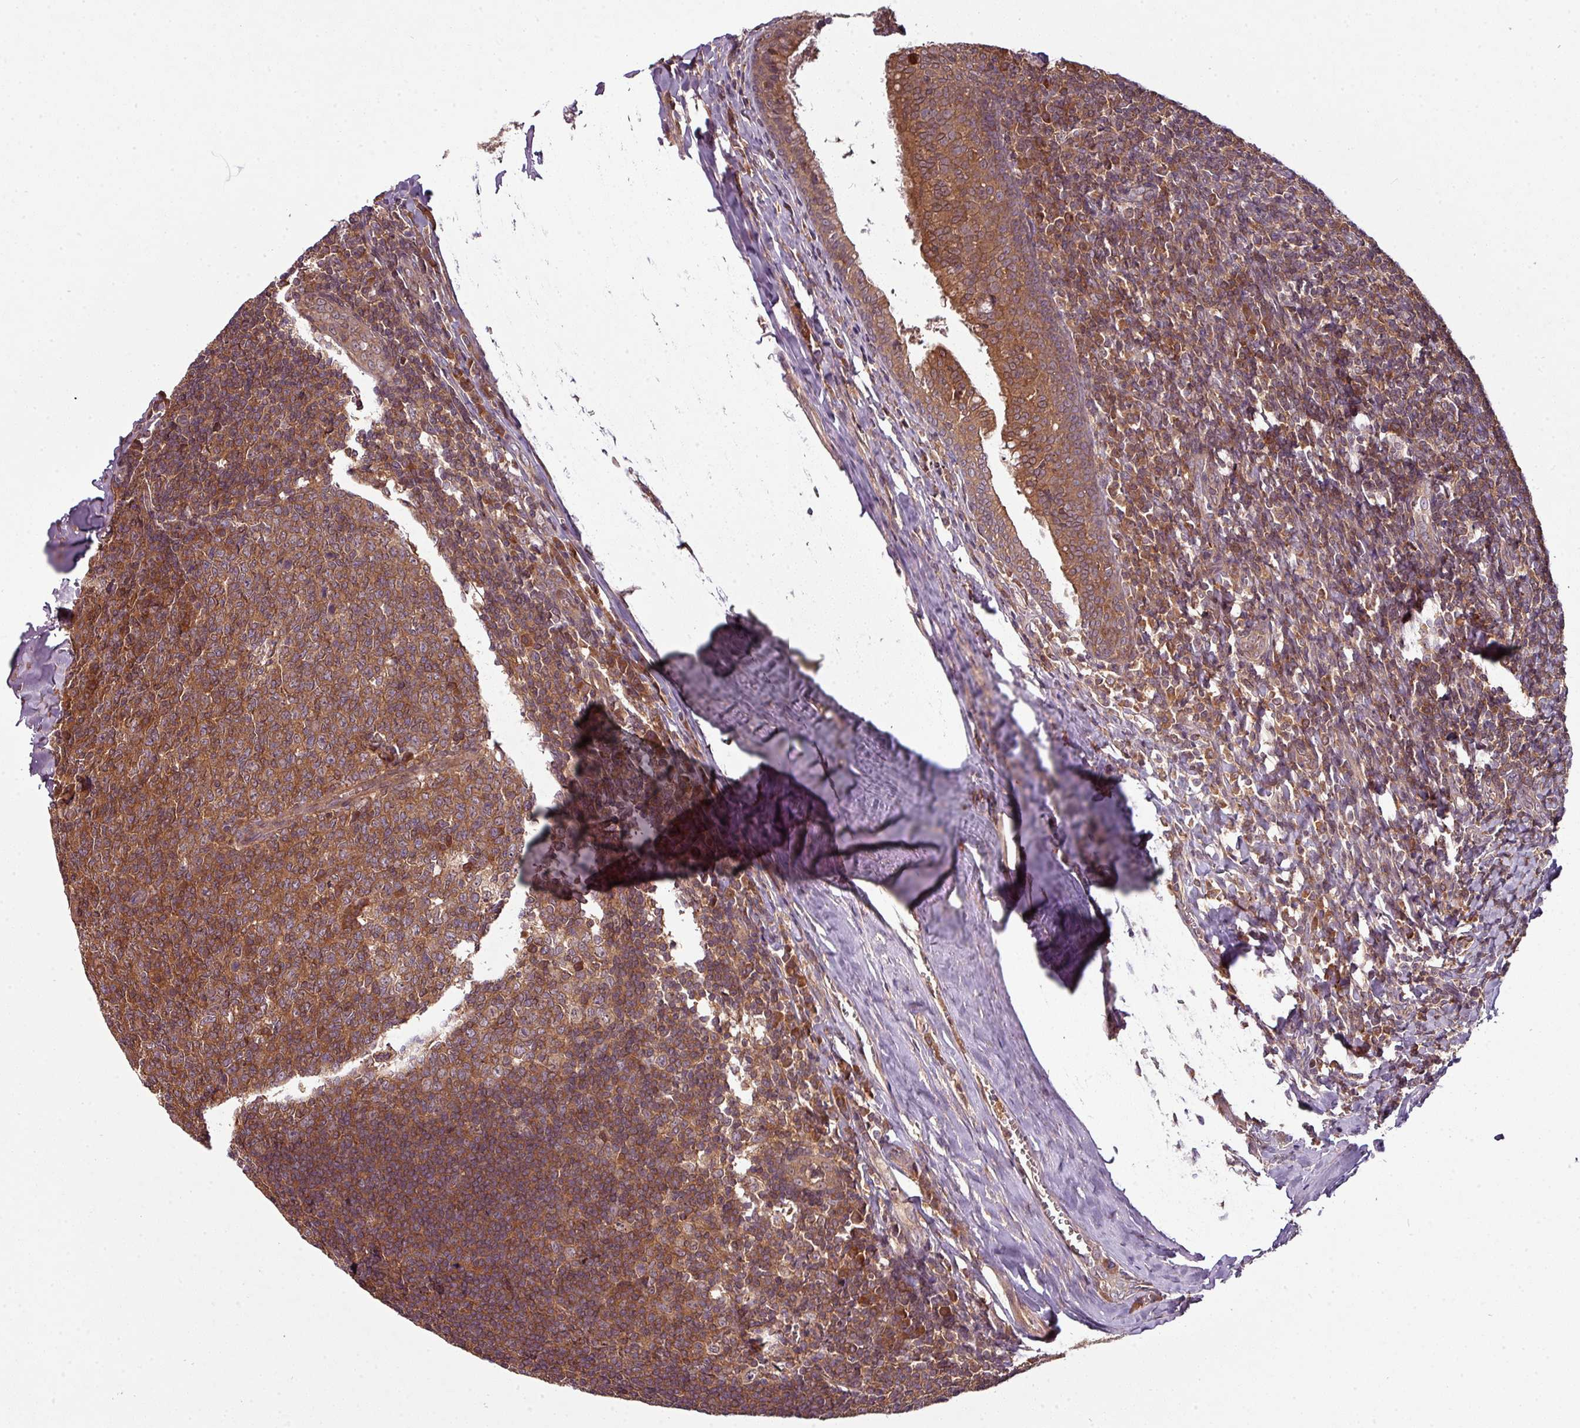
{"staining": {"intensity": "strong", "quantity": ">75%", "location": "cytoplasmic/membranous"}, "tissue": "tonsil", "cell_type": "Germinal center cells", "image_type": "normal", "snomed": [{"axis": "morphology", "description": "Normal tissue, NOS"}, {"axis": "topography", "description": "Tonsil"}], "caption": "A brown stain labels strong cytoplasmic/membranous positivity of a protein in germinal center cells of unremarkable human tonsil. (Brightfield microscopy of DAB IHC at high magnification).", "gene": "GSKIP", "patient": {"sex": "male", "age": 27}}